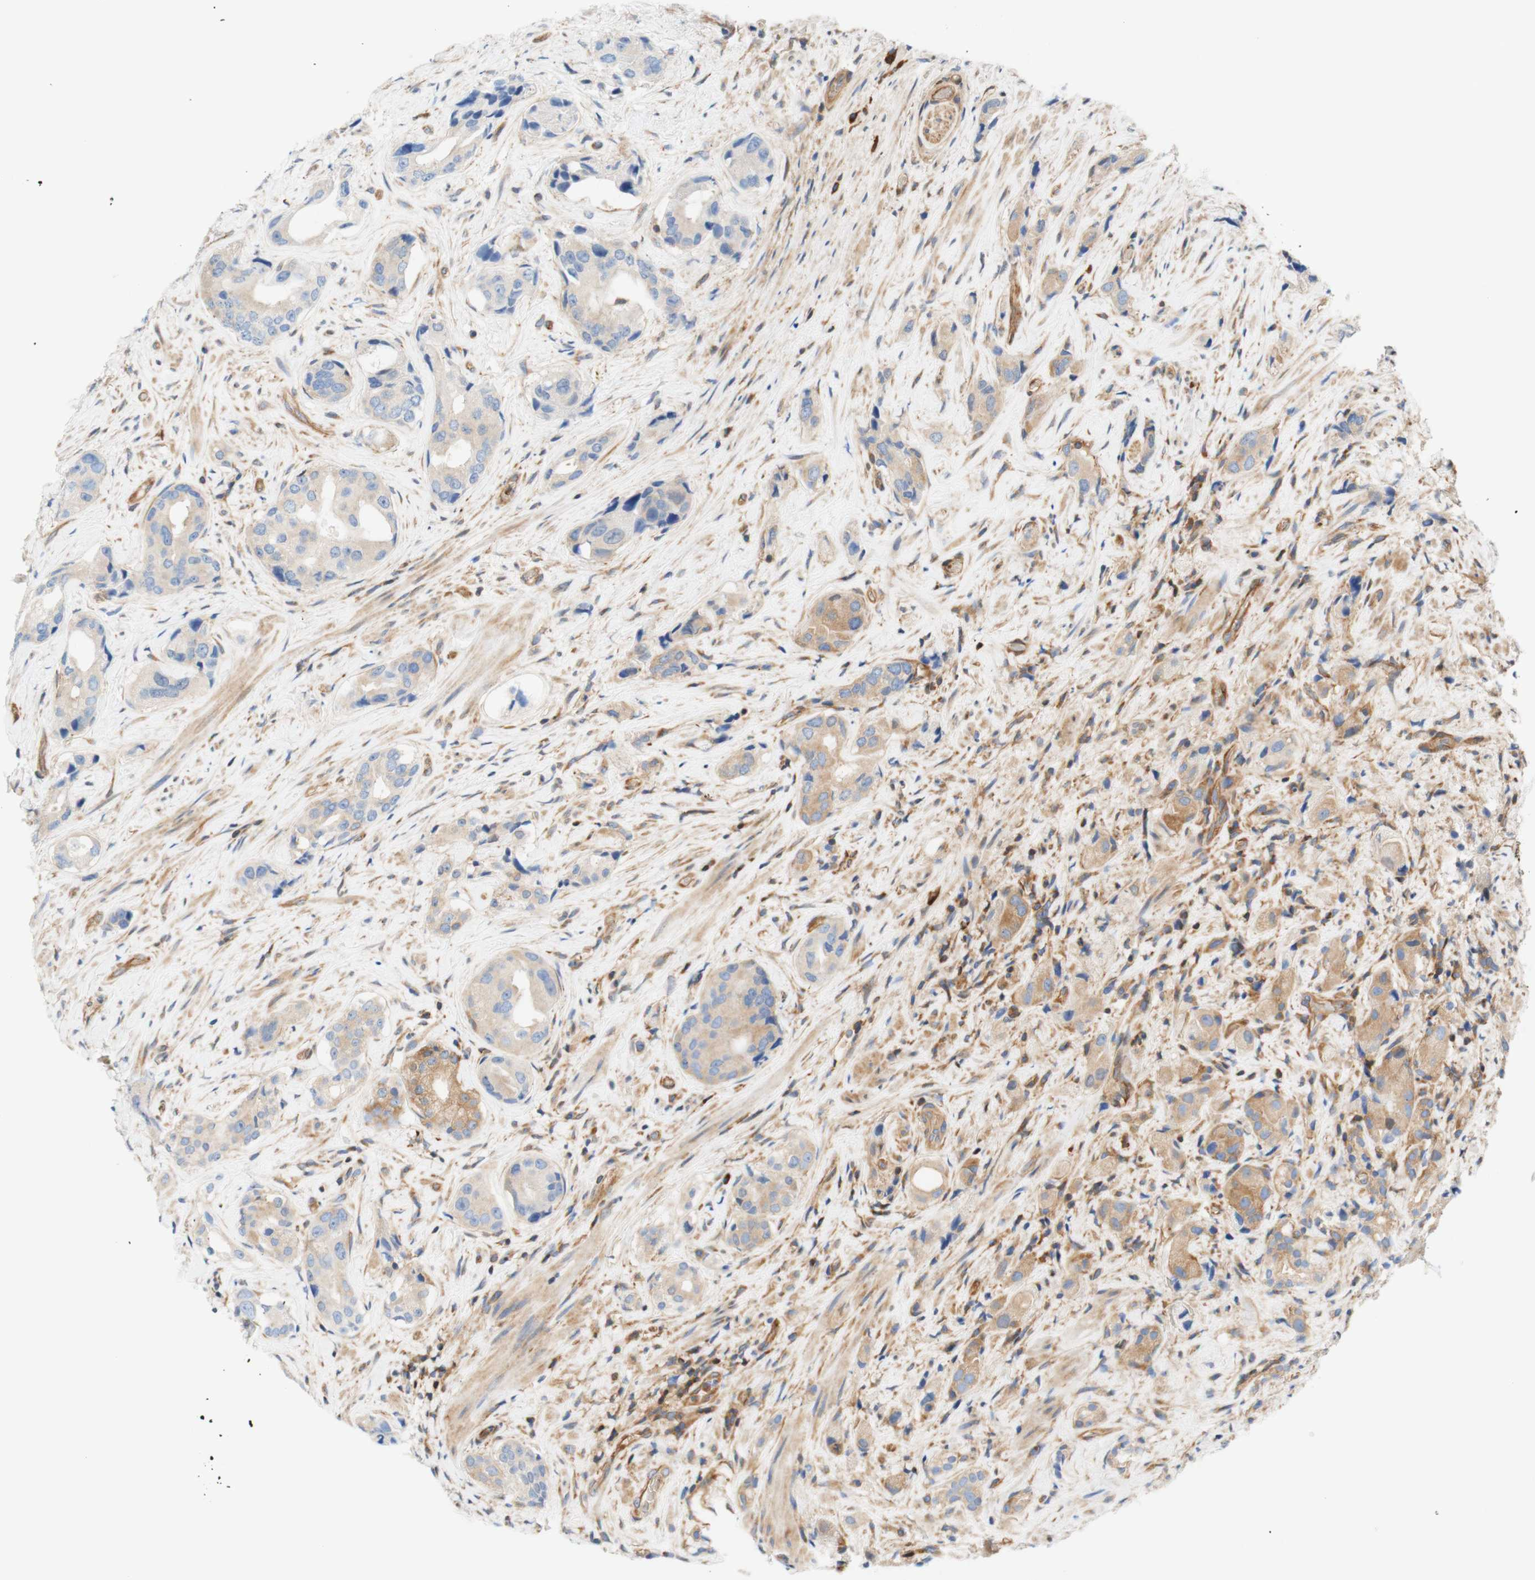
{"staining": {"intensity": "weak", "quantity": "25%-75%", "location": "cytoplasmic/membranous"}, "tissue": "prostate cancer", "cell_type": "Tumor cells", "image_type": "cancer", "snomed": [{"axis": "morphology", "description": "Adenocarcinoma, High grade"}, {"axis": "topography", "description": "Prostate"}], "caption": "Immunohistochemical staining of human prostate high-grade adenocarcinoma exhibits low levels of weak cytoplasmic/membranous staining in about 25%-75% of tumor cells.", "gene": "STOM", "patient": {"sex": "male", "age": 71}}